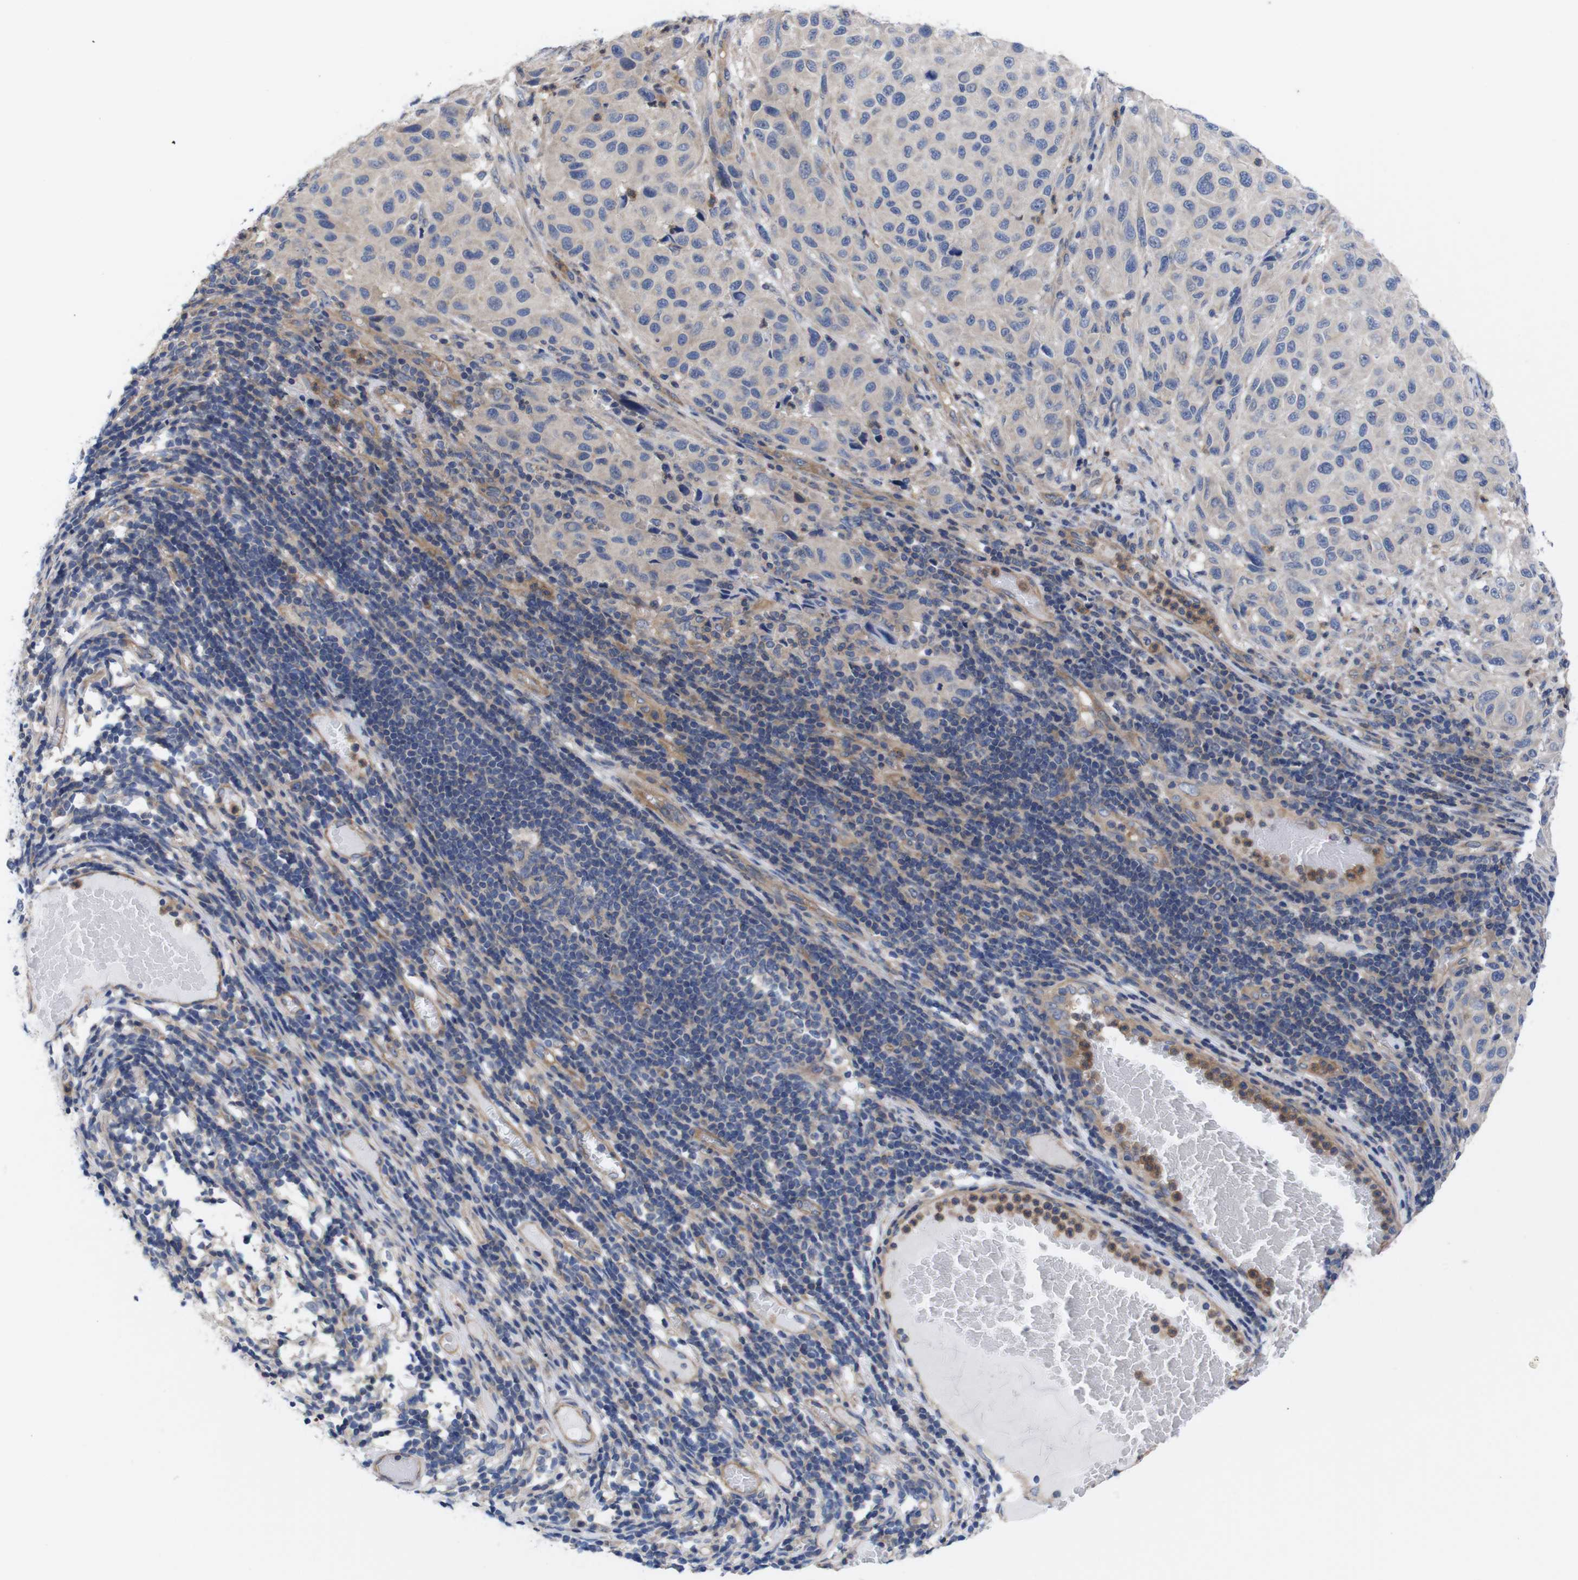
{"staining": {"intensity": "negative", "quantity": "none", "location": "none"}, "tissue": "melanoma", "cell_type": "Tumor cells", "image_type": "cancer", "snomed": [{"axis": "morphology", "description": "Malignant melanoma, Metastatic site"}, {"axis": "topography", "description": "Lymph node"}], "caption": "The image demonstrates no significant positivity in tumor cells of malignant melanoma (metastatic site).", "gene": "USH1C", "patient": {"sex": "male", "age": 61}}